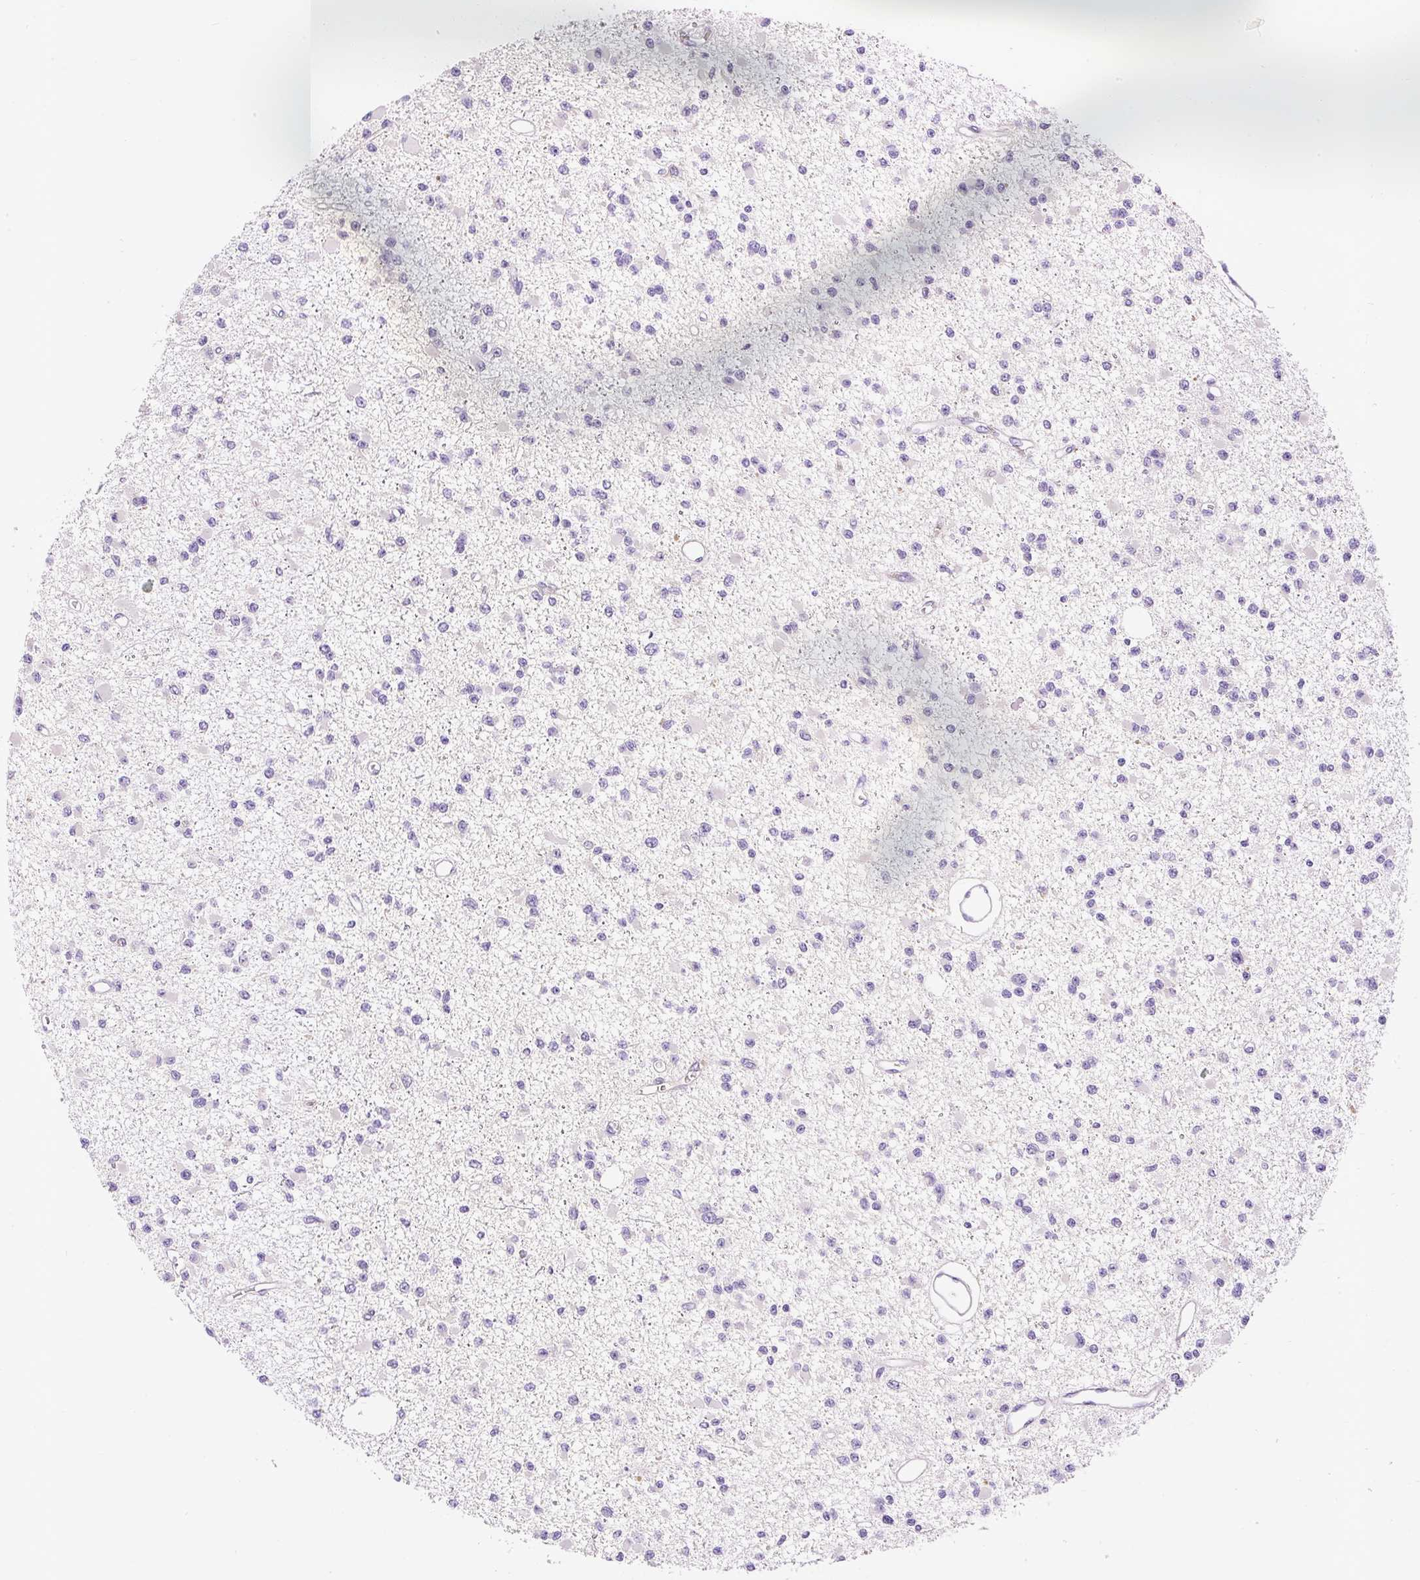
{"staining": {"intensity": "negative", "quantity": "none", "location": "none"}, "tissue": "glioma", "cell_type": "Tumor cells", "image_type": "cancer", "snomed": [{"axis": "morphology", "description": "Glioma, malignant, Low grade"}, {"axis": "topography", "description": "Brain"}], "caption": "This micrograph is of glioma stained with immunohistochemistry to label a protein in brown with the nuclei are counter-stained blue. There is no expression in tumor cells. (DAB (3,3'-diaminobenzidine) immunohistochemistry with hematoxylin counter stain).", "gene": "LHFPL5", "patient": {"sex": "female", "age": 22}}